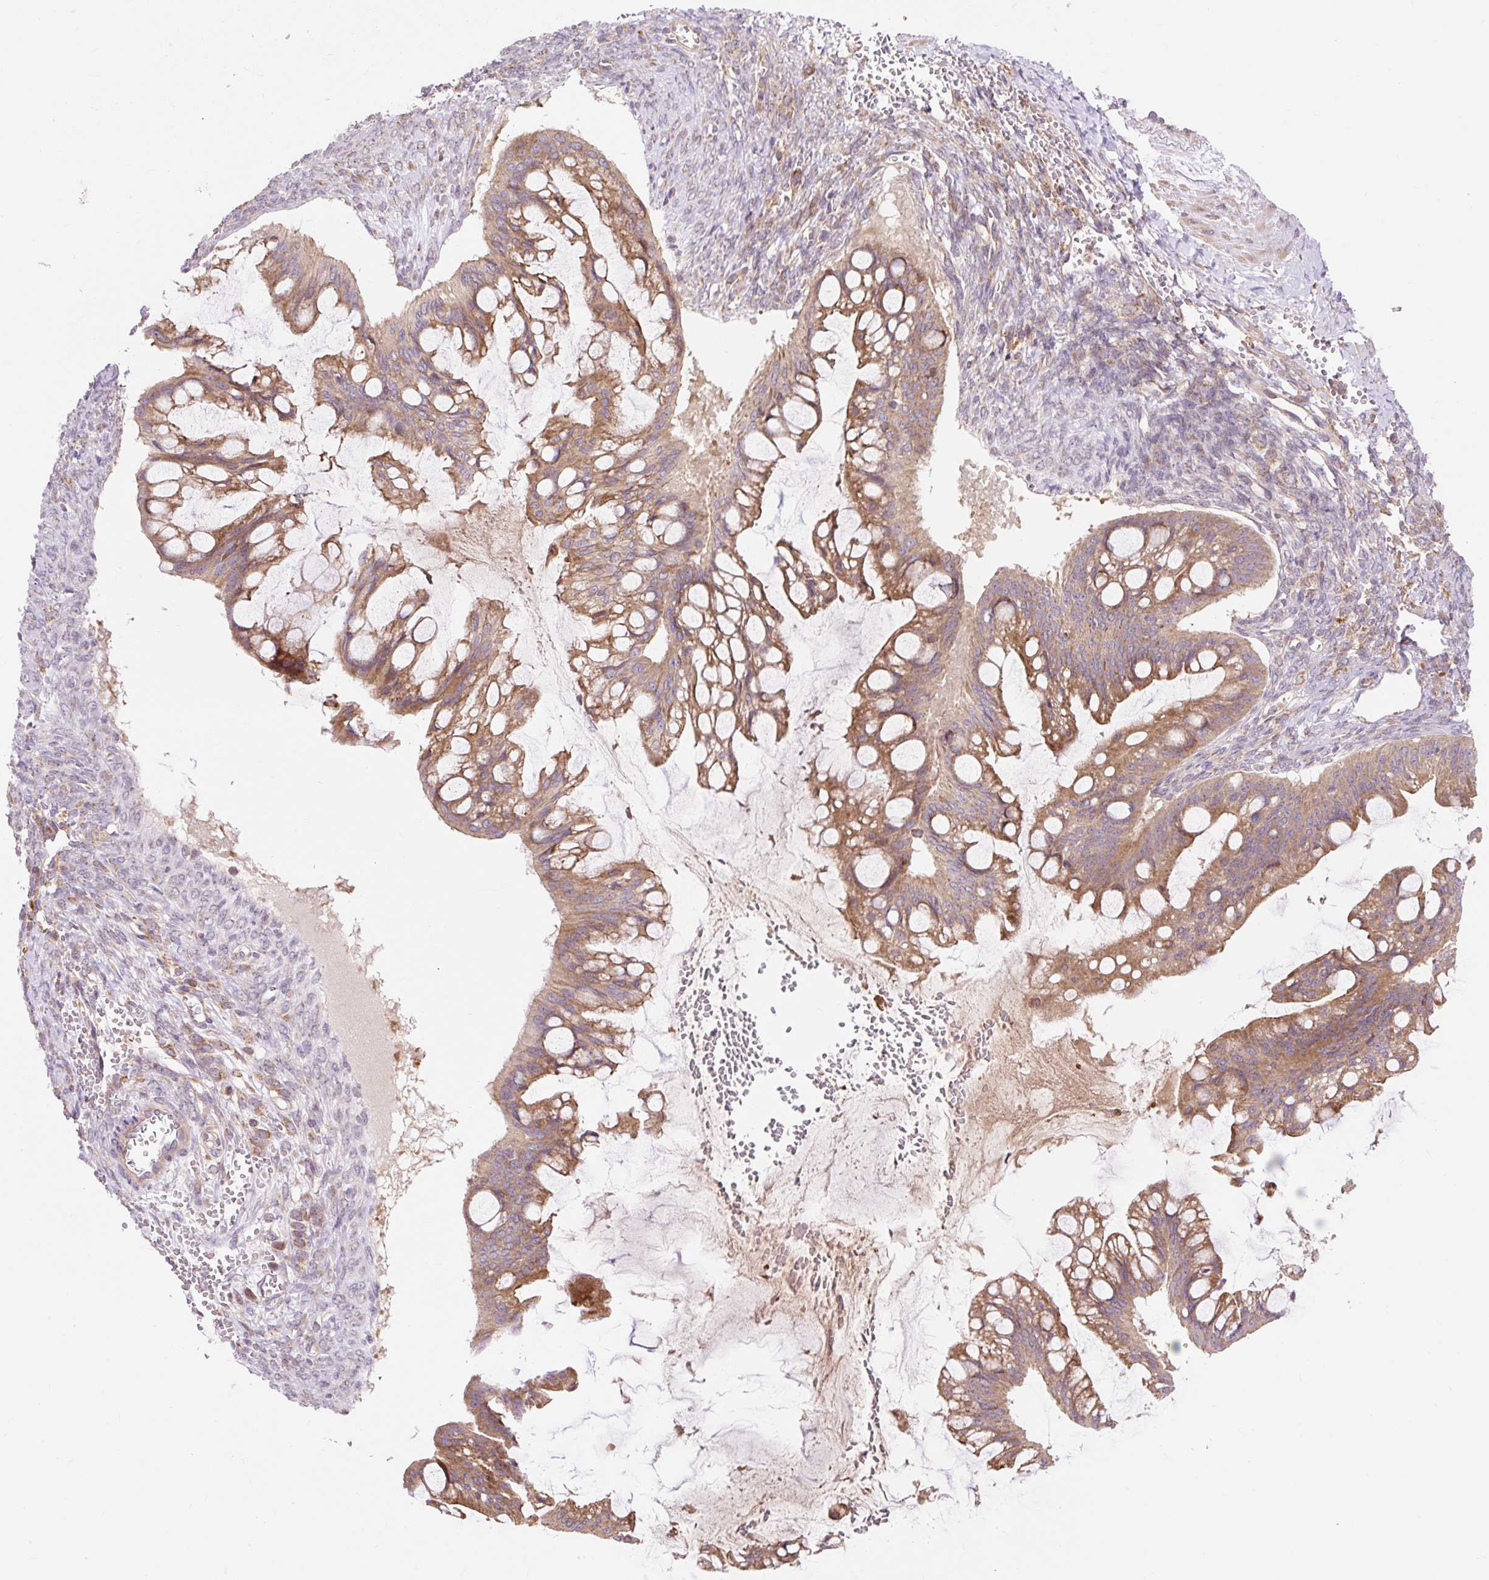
{"staining": {"intensity": "moderate", "quantity": ">75%", "location": "cytoplasmic/membranous"}, "tissue": "ovarian cancer", "cell_type": "Tumor cells", "image_type": "cancer", "snomed": [{"axis": "morphology", "description": "Cystadenocarcinoma, mucinous, NOS"}, {"axis": "topography", "description": "Ovary"}], "caption": "High-magnification brightfield microscopy of mucinous cystadenocarcinoma (ovarian) stained with DAB (brown) and counterstained with hematoxylin (blue). tumor cells exhibit moderate cytoplasmic/membranous staining is identified in about>75% of cells. (brown staining indicates protein expression, while blue staining denotes nuclei).", "gene": "TRIAP1", "patient": {"sex": "female", "age": 73}}